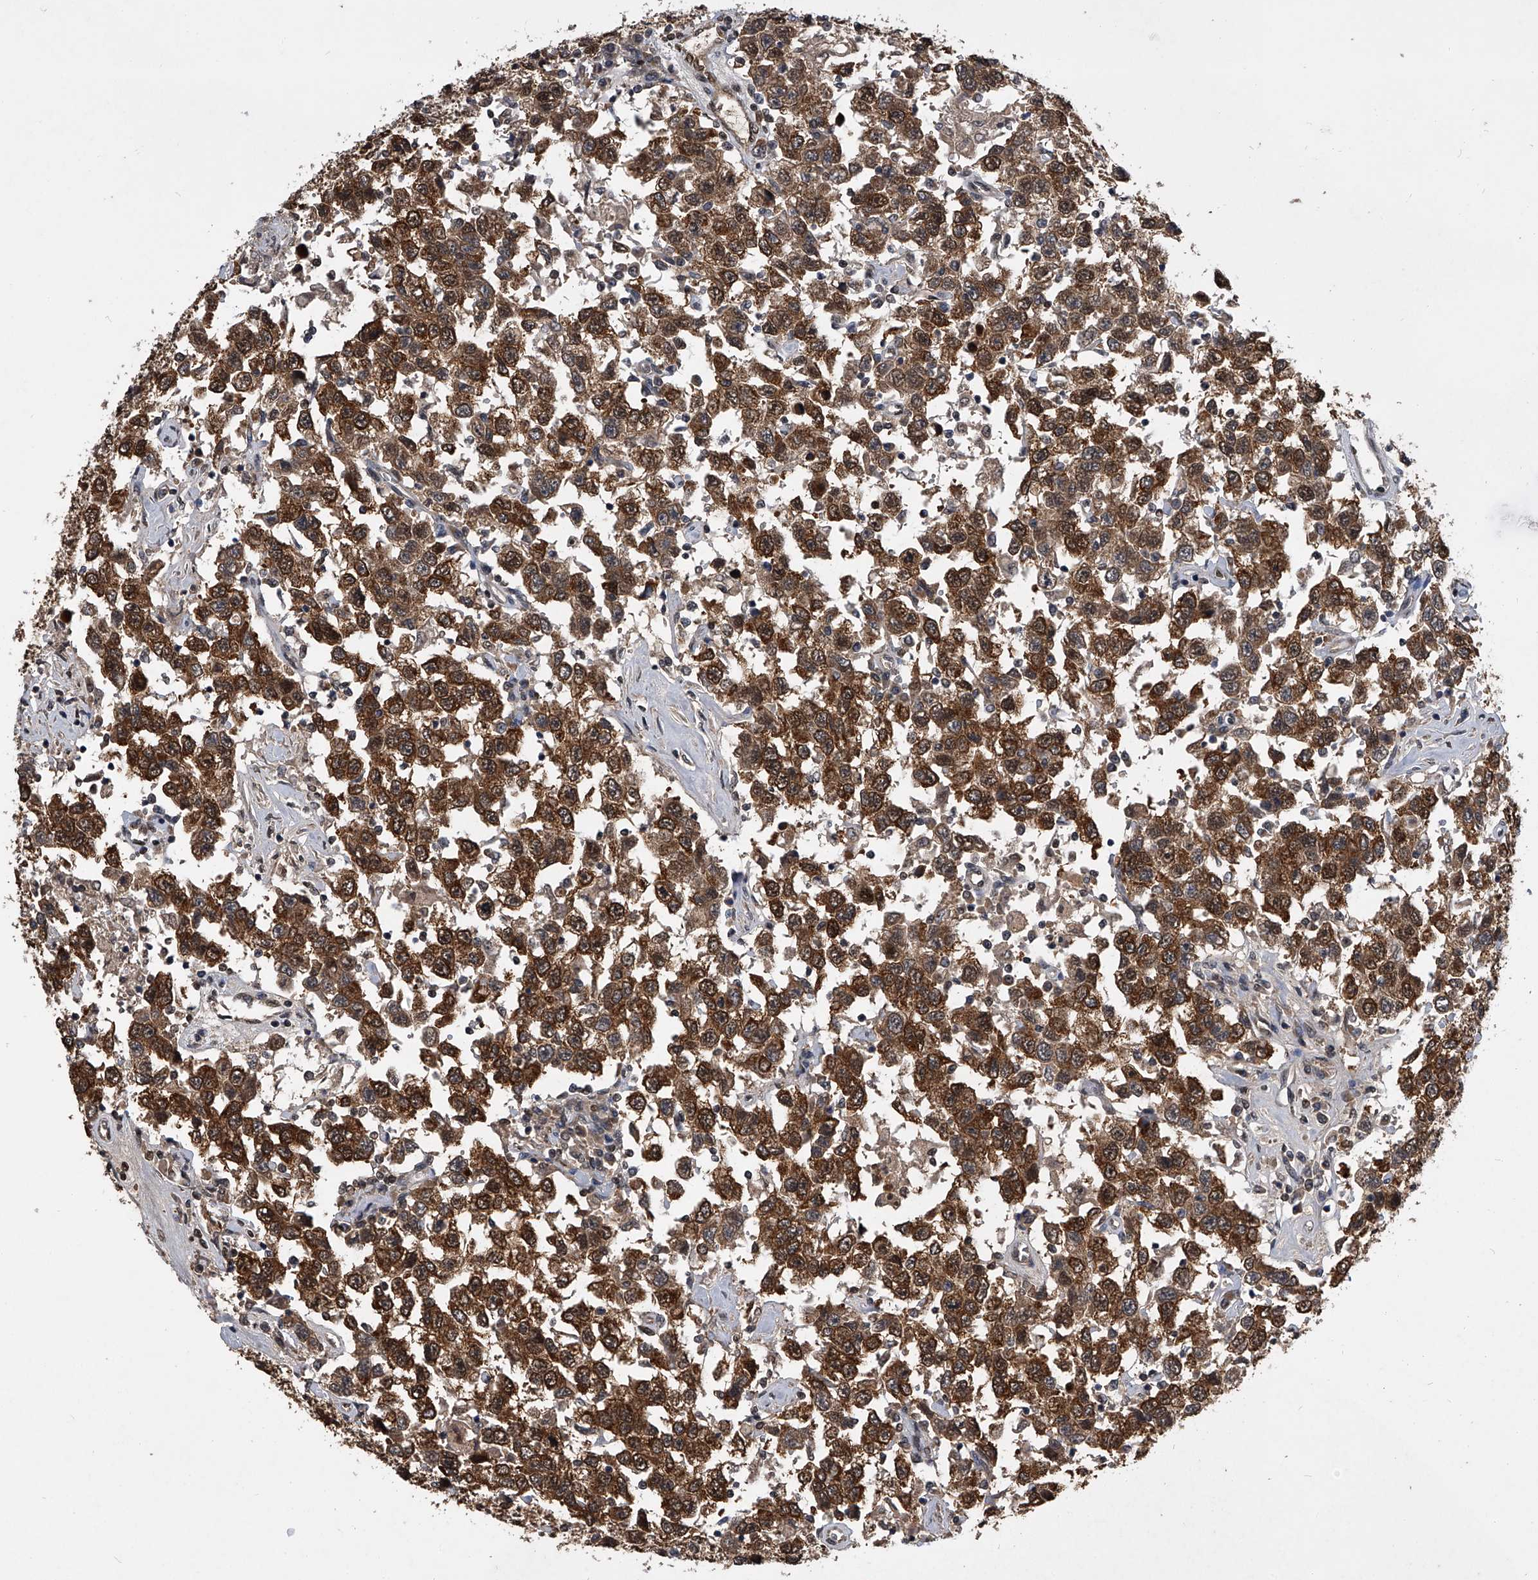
{"staining": {"intensity": "strong", "quantity": ">75%", "location": "cytoplasmic/membranous,nuclear"}, "tissue": "testis cancer", "cell_type": "Tumor cells", "image_type": "cancer", "snomed": [{"axis": "morphology", "description": "Seminoma, NOS"}, {"axis": "topography", "description": "Testis"}], "caption": "Tumor cells show high levels of strong cytoplasmic/membranous and nuclear staining in about >75% of cells in human testis cancer. (Brightfield microscopy of DAB IHC at high magnification).", "gene": "TSNAX", "patient": {"sex": "male", "age": 41}}